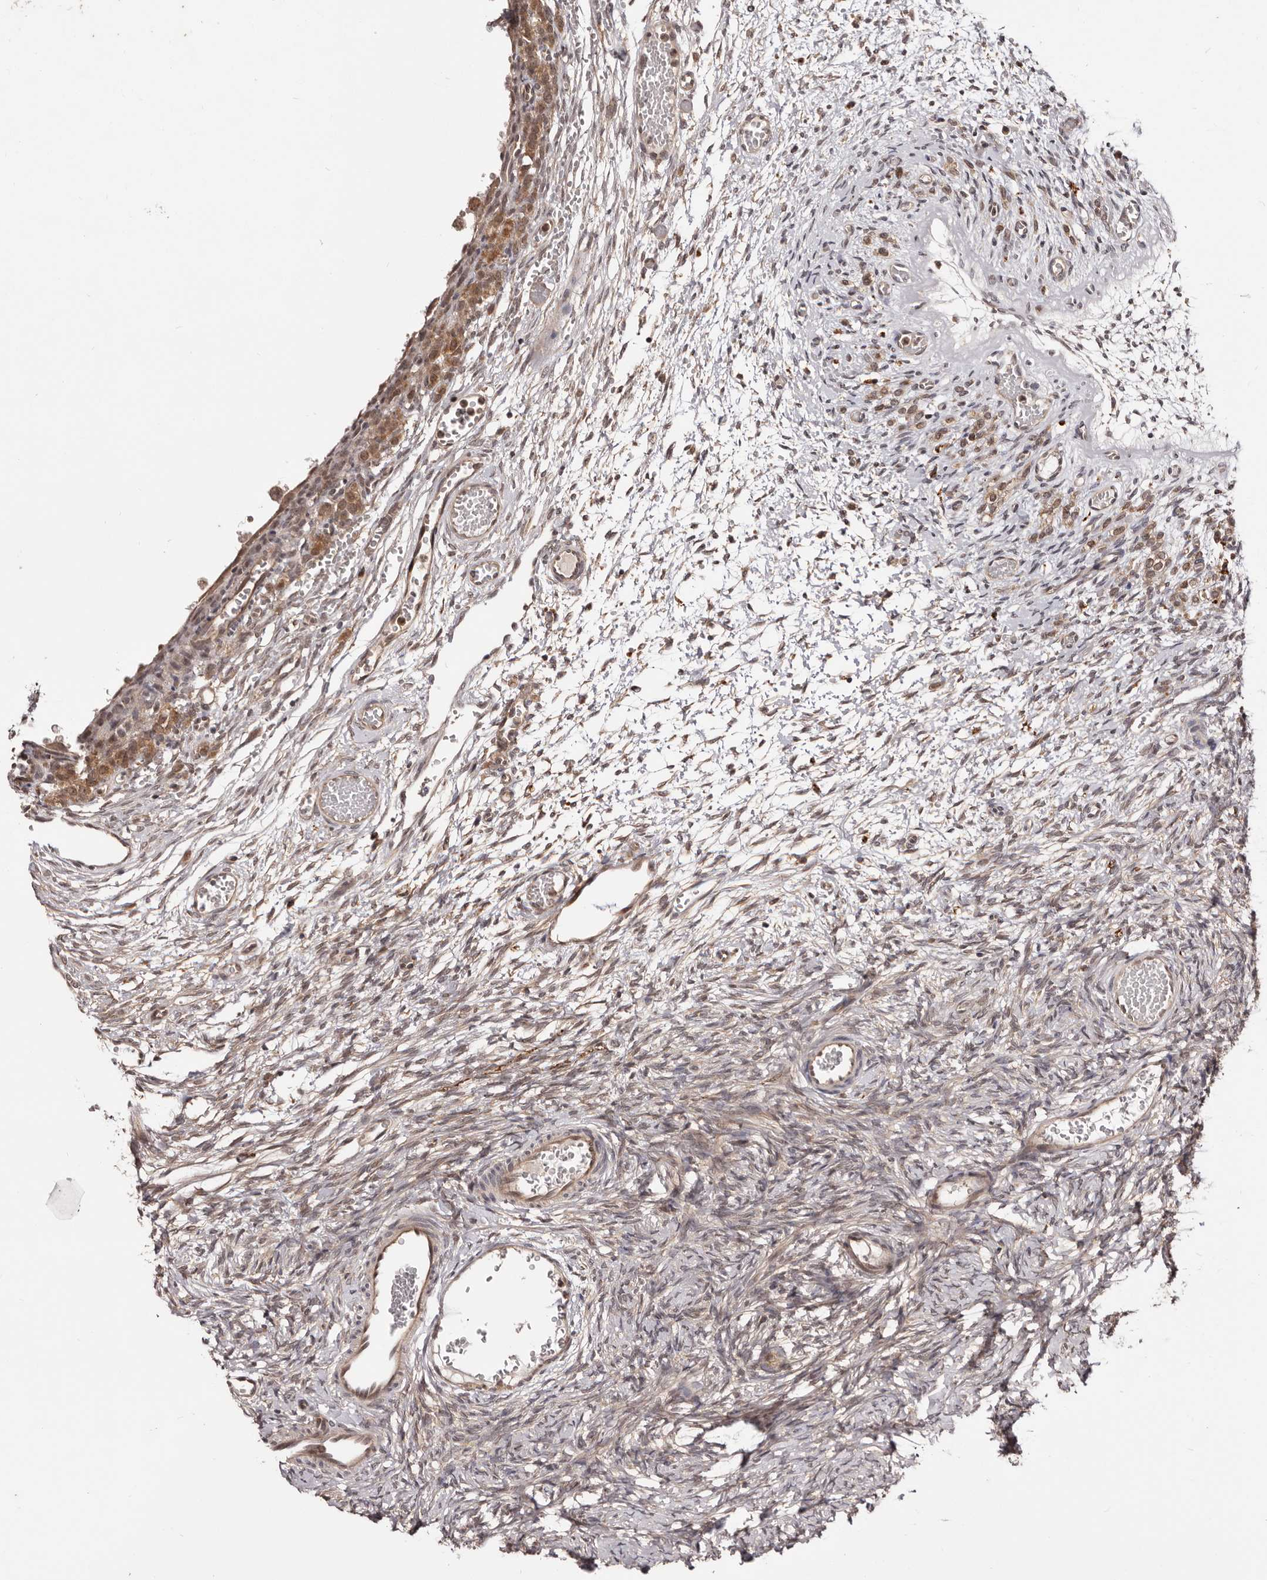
{"staining": {"intensity": "weak", "quantity": "25%-75%", "location": "cytoplasmic/membranous"}, "tissue": "ovary", "cell_type": "Ovarian stroma cells", "image_type": "normal", "snomed": [{"axis": "morphology", "description": "Adenocarcinoma, NOS"}, {"axis": "topography", "description": "Endometrium"}], "caption": "Immunohistochemistry of normal ovary demonstrates low levels of weak cytoplasmic/membranous staining in about 25%-75% of ovarian stroma cells. (brown staining indicates protein expression, while blue staining denotes nuclei).", "gene": "MDP1", "patient": {"sex": "female", "age": 32}}